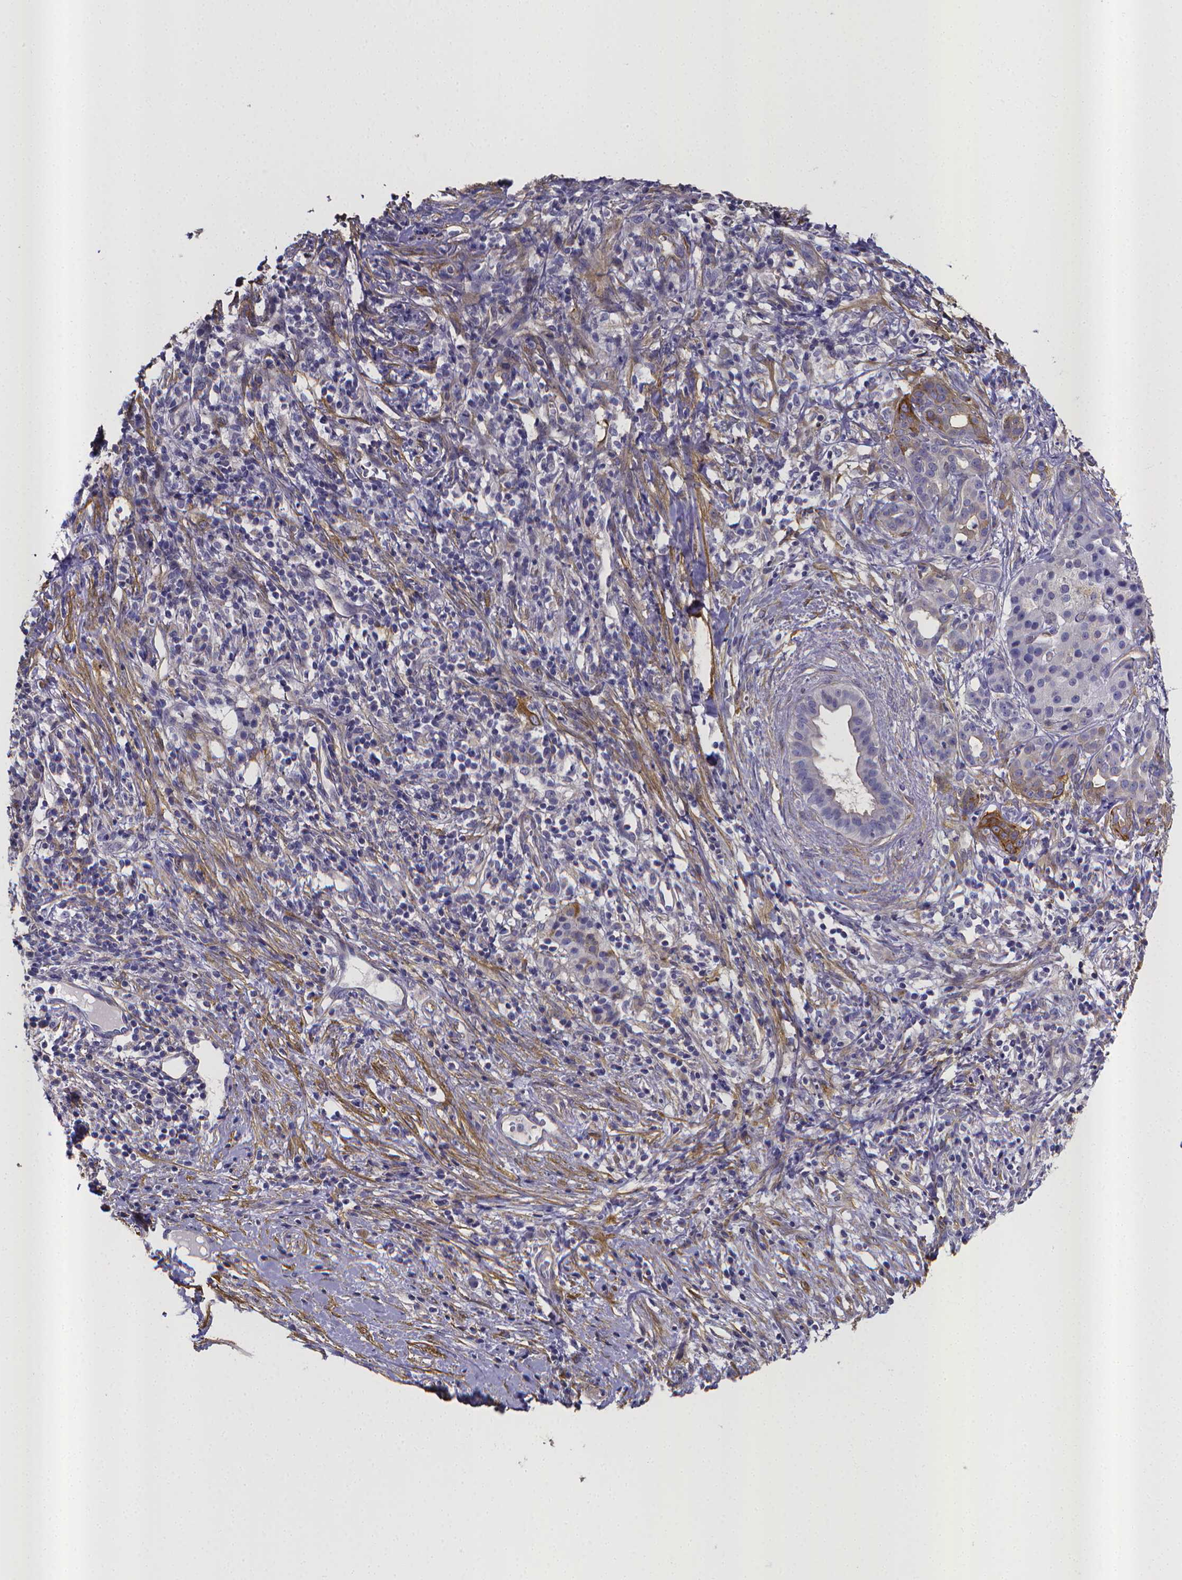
{"staining": {"intensity": "negative", "quantity": "none", "location": "none"}, "tissue": "pancreatic cancer", "cell_type": "Tumor cells", "image_type": "cancer", "snomed": [{"axis": "morphology", "description": "Adenocarcinoma, NOS"}, {"axis": "topography", "description": "Pancreas"}], "caption": "Protein analysis of pancreatic cancer (adenocarcinoma) reveals no significant positivity in tumor cells.", "gene": "RERG", "patient": {"sex": "male", "age": 61}}